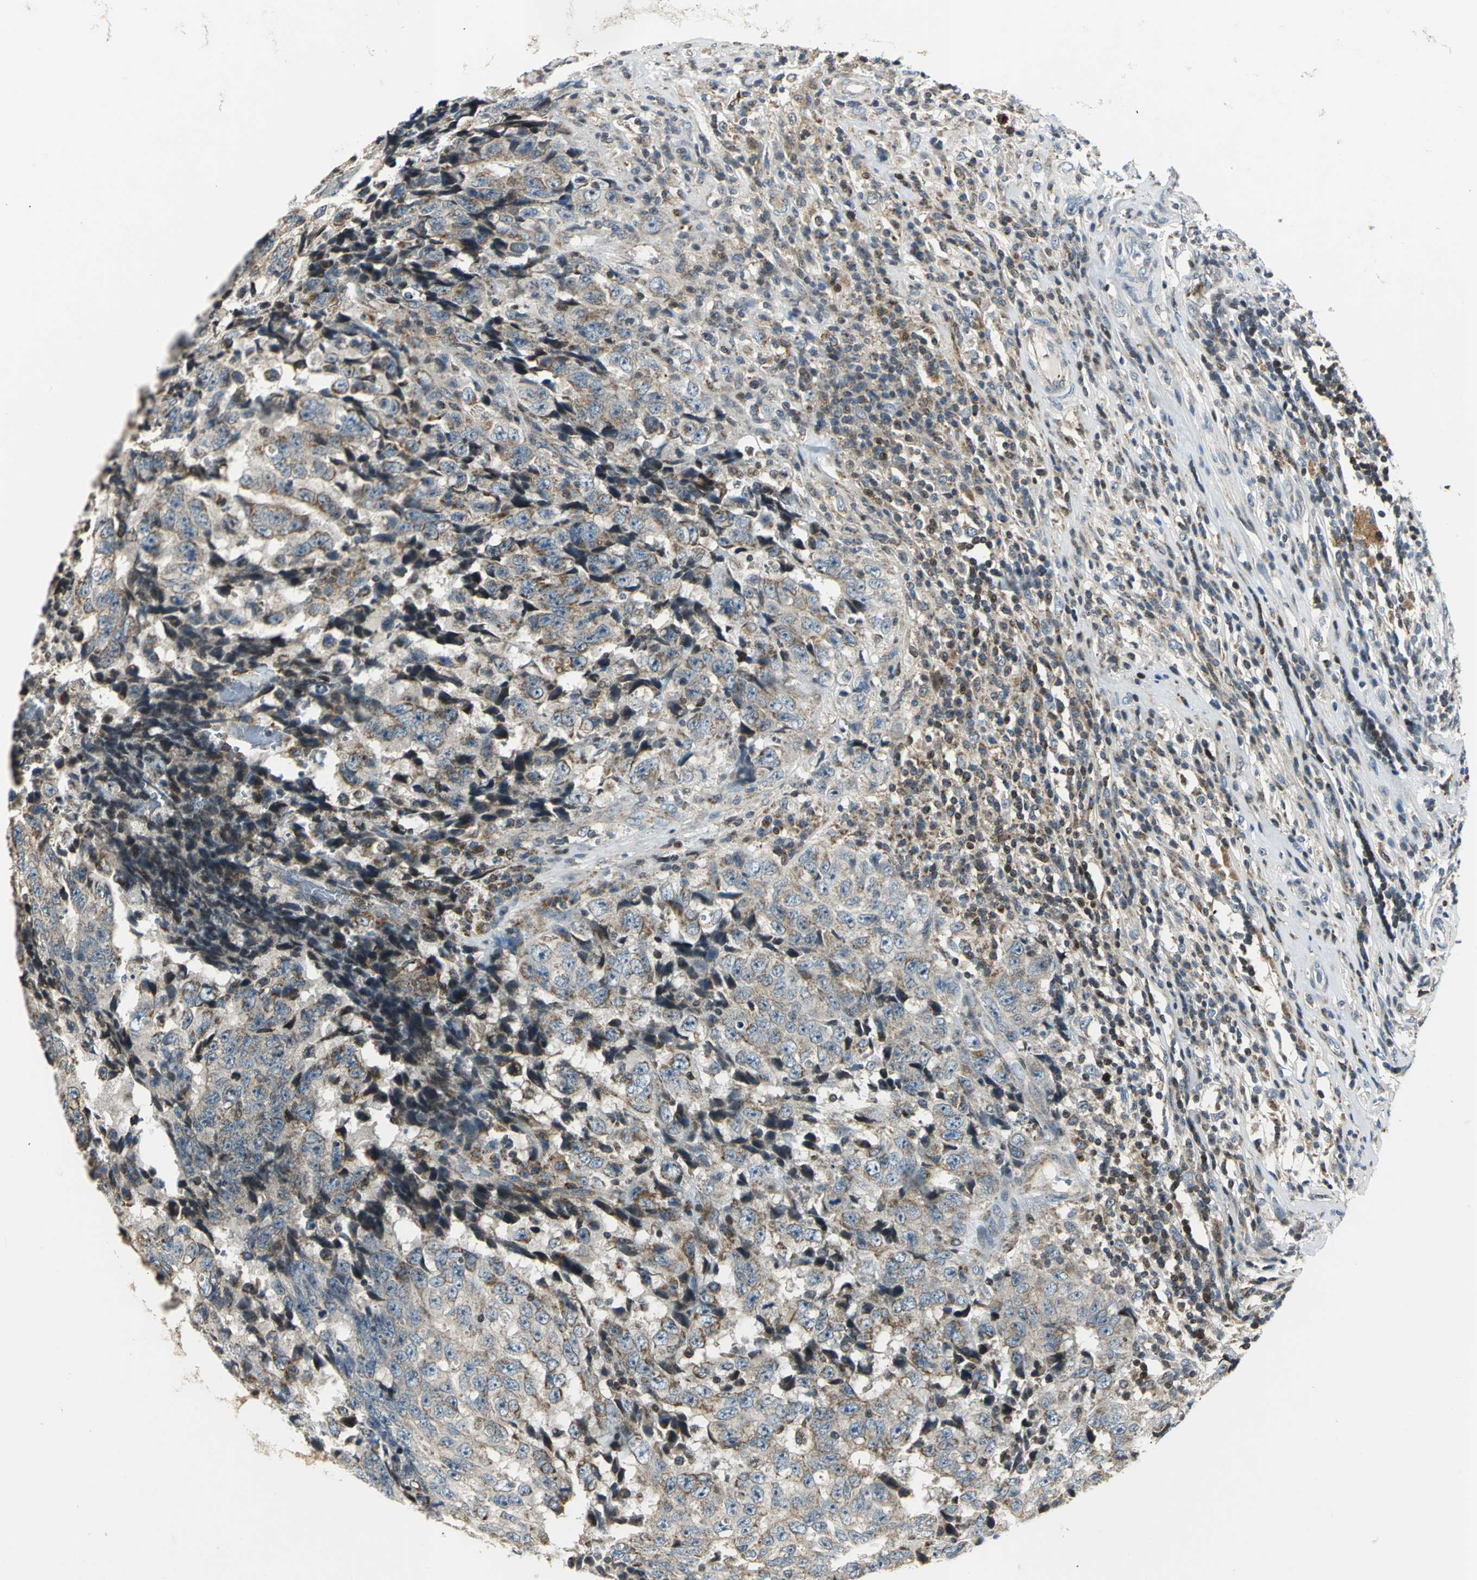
{"staining": {"intensity": "weak", "quantity": "25%-75%", "location": "cytoplasmic/membranous"}, "tissue": "testis cancer", "cell_type": "Tumor cells", "image_type": "cancer", "snomed": [{"axis": "morphology", "description": "Necrosis, NOS"}, {"axis": "morphology", "description": "Carcinoma, Embryonal, NOS"}, {"axis": "topography", "description": "Testis"}], "caption": "A brown stain highlights weak cytoplasmic/membranous expression of a protein in human testis cancer tumor cells. The staining was performed using DAB (3,3'-diaminobenzidine), with brown indicating positive protein expression. Nuclei are stained blue with hematoxylin.", "gene": "USP40", "patient": {"sex": "male", "age": 19}}